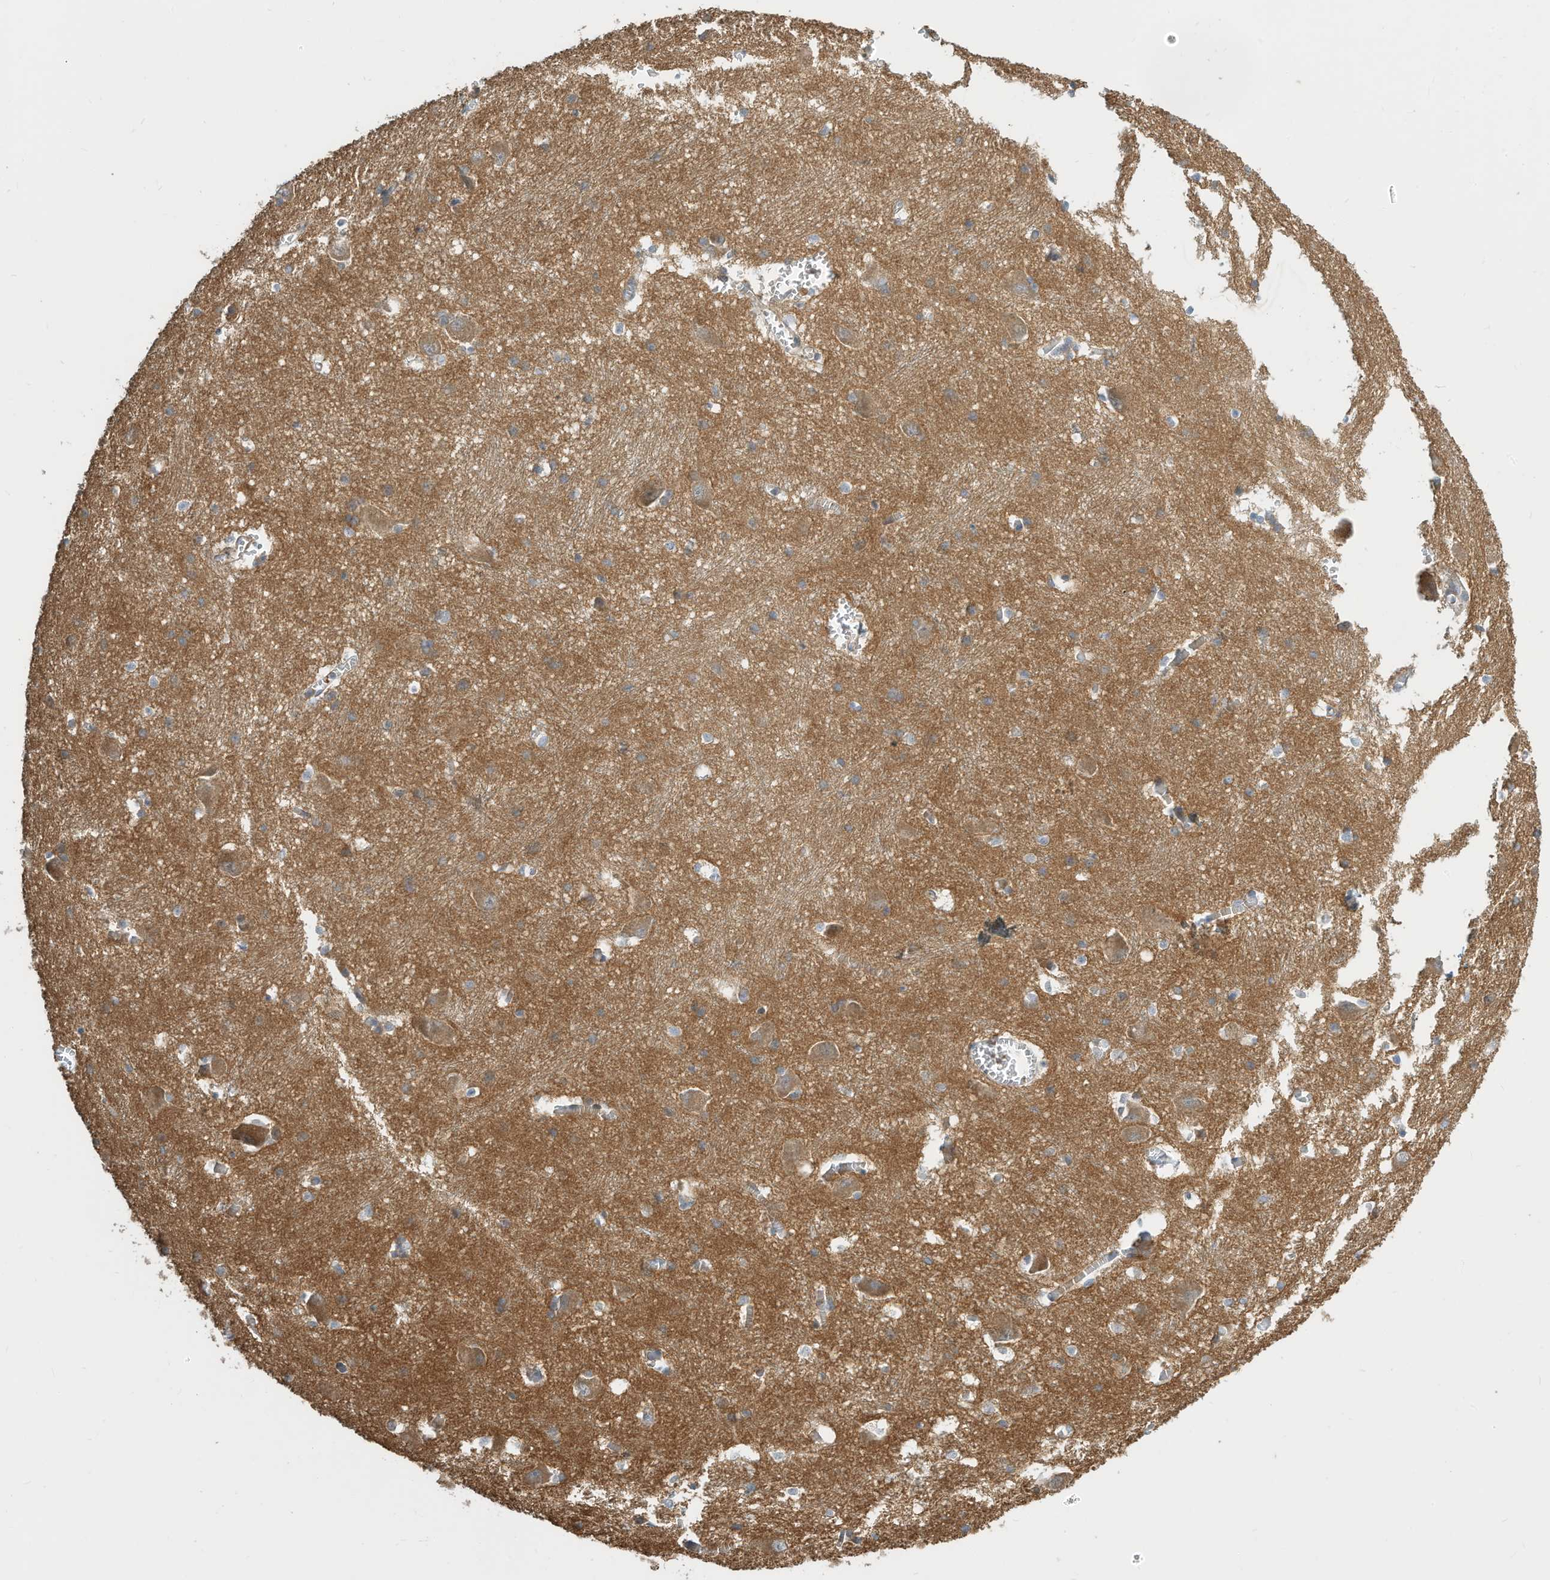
{"staining": {"intensity": "weak", "quantity": "25%-75%", "location": "cytoplasmic/membranous"}, "tissue": "caudate", "cell_type": "Glial cells", "image_type": "normal", "snomed": [{"axis": "morphology", "description": "Normal tissue, NOS"}, {"axis": "topography", "description": "Lateral ventricle wall"}], "caption": "Immunohistochemistry (IHC) (DAB) staining of unremarkable caudate displays weak cytoplasmic/membranous protein positivity in about 25%-75% of glial cells.", "gene": "OFD1", "patient": {"sex": "male", "age": 37}}